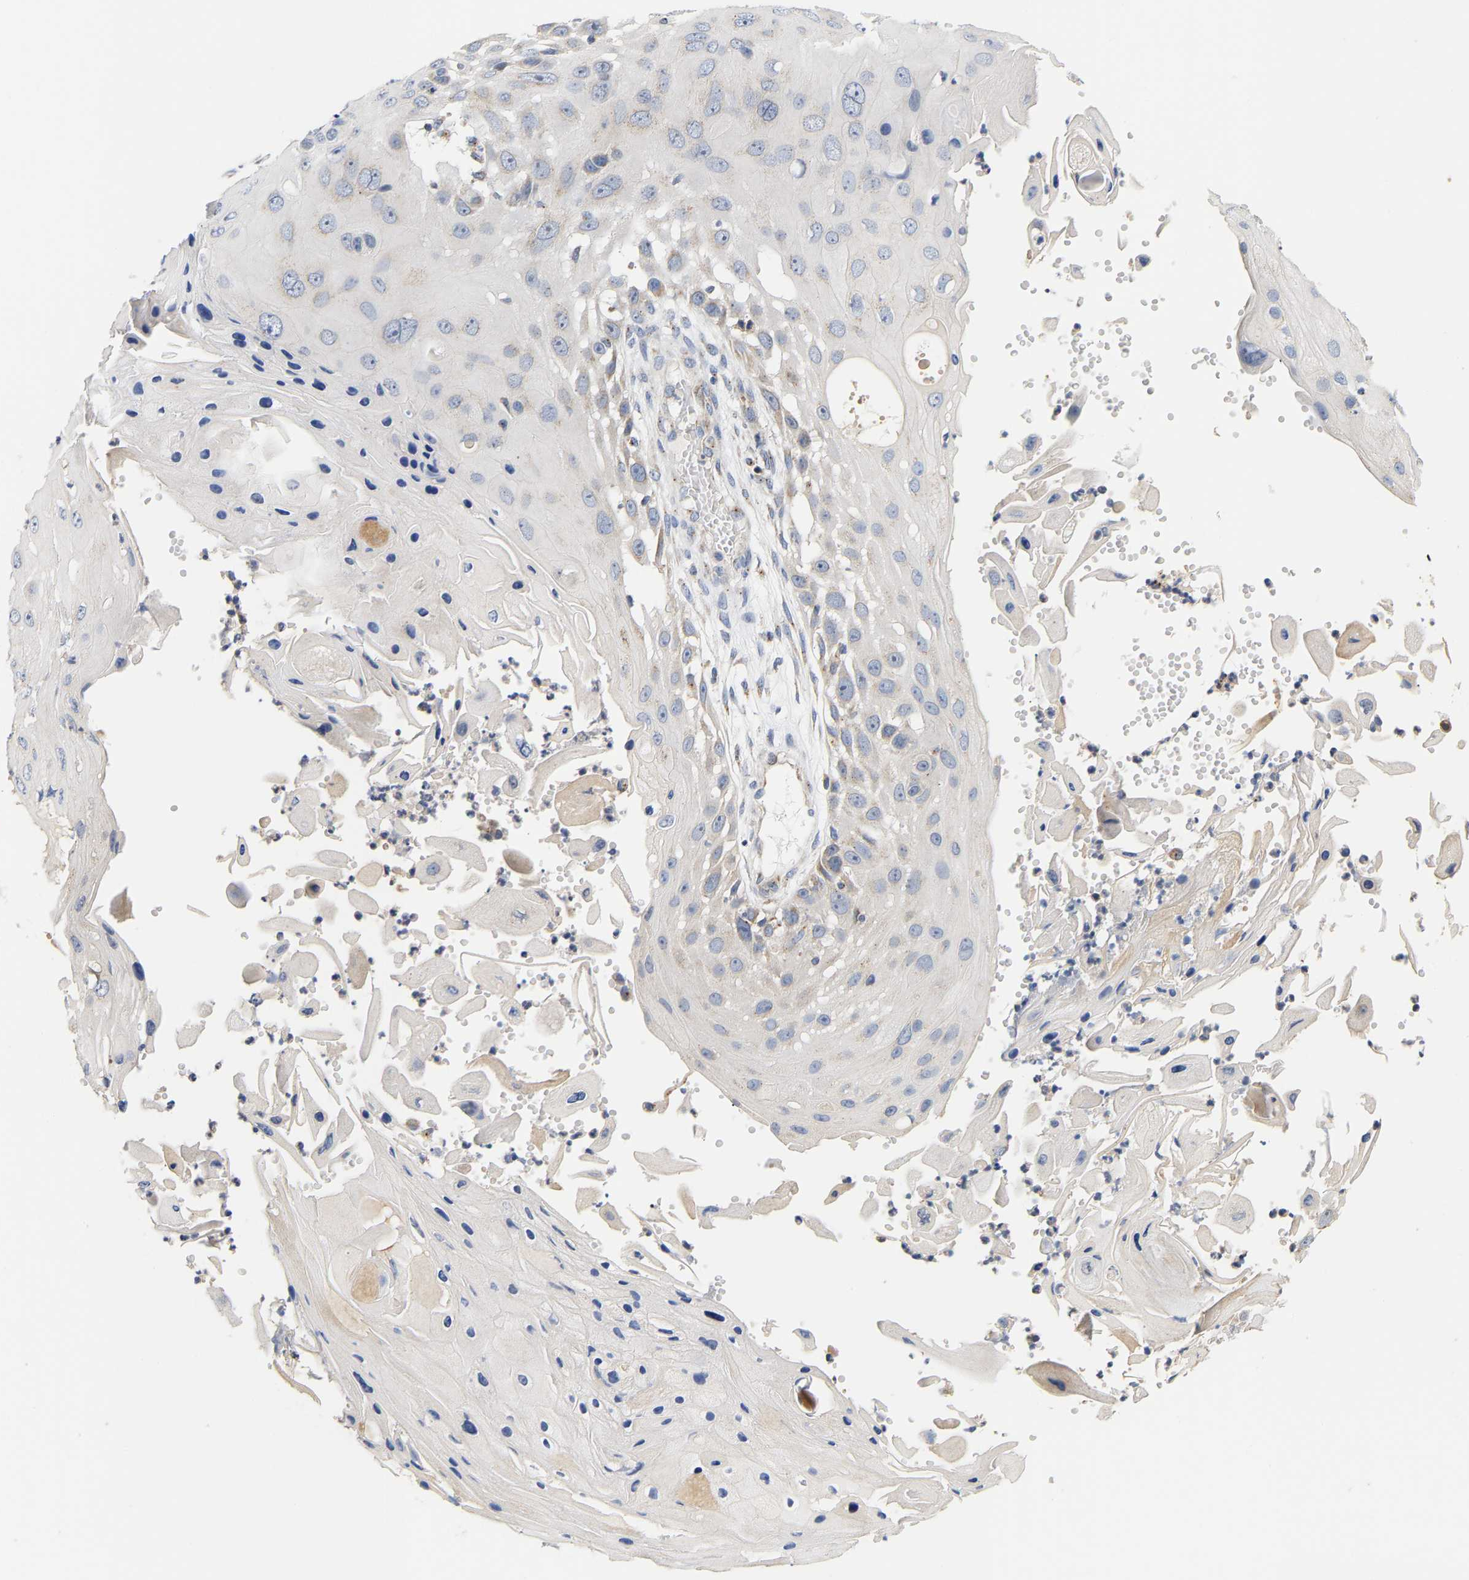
{"staining": {"intensity": "weak", "quantity": "<25%", "location": "cytoplasmic/membranous"}, "tissue": "skin cancer", "cell_type": "Tumor cells", "image_type": "cancer", "snomed": [{"axis": "morphology", "description": "Squamous cell carcinoma, NOS"}, {"axis": "topography", "description": "Skin"}], "caption": "Immunohistochemistry (IHC) of skin squamous cell carcinoma exhibits no expression in tumor cells.", "gene": "PCNT", "patient": {"sex": "female", "age": 44}}